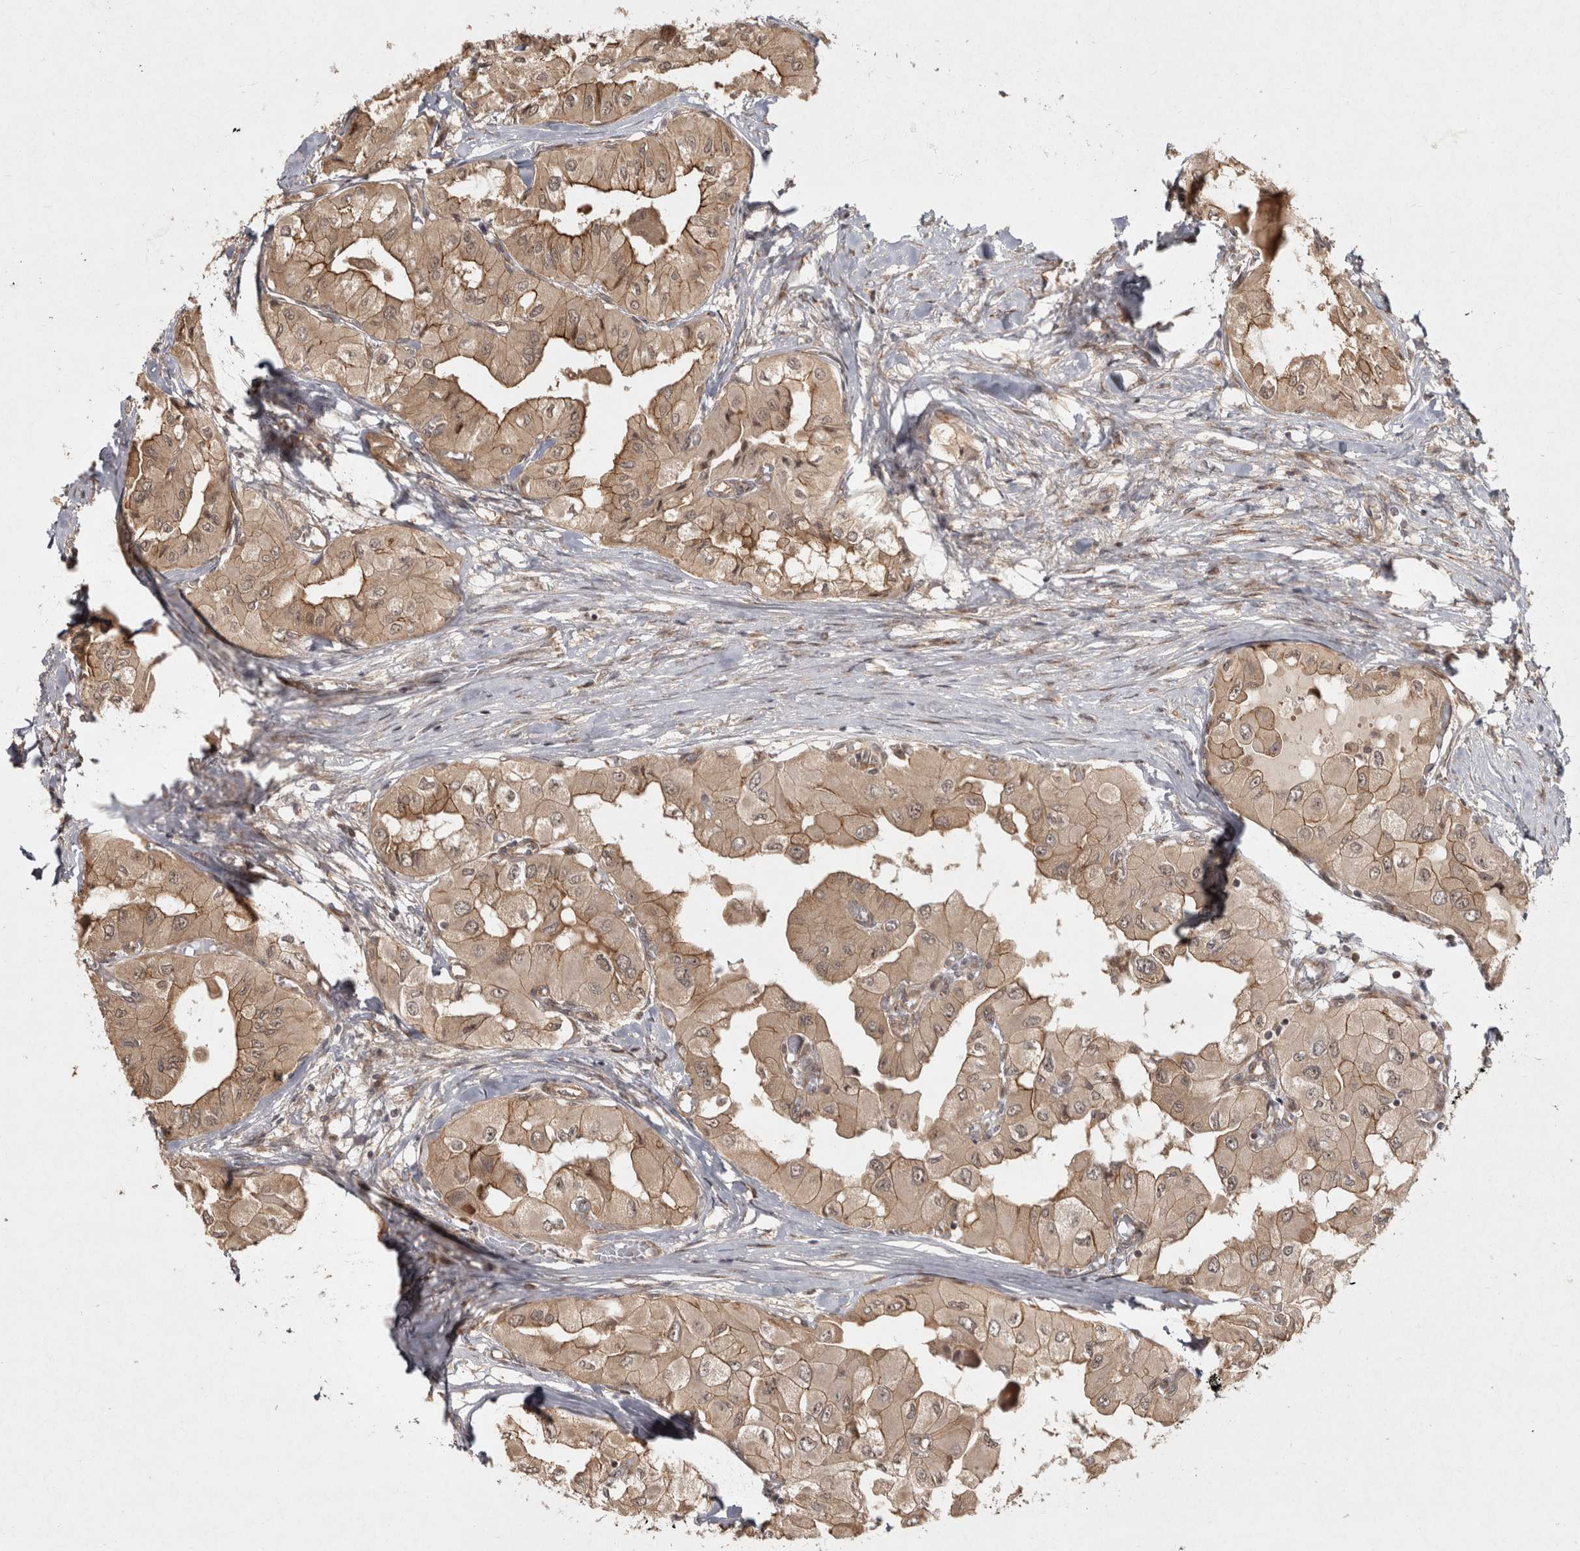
{"staining": {"intensity": "moderate", "quantity": "25%-75%", "location": "cytoplasmic/membranous"}, "tissue": "thyroid cancer", "cell_type": "Tumor cells", "image_type": "cancer", "snomed": [{"axis": "morphology", "description": "Papillary adenocarcinoma, NOS"}, {"axis": "topography", "description": "Thyroid gland"}], "caption": "The micrograph shows immunohistochemical staining of thyroid cancer (papillary adenocarcinoma). There is moderate cytoplasmic/membranous expression is seen in approximately 25%-75% of tumor cells. (Stains: DAB in brown, nuclei in blue, Microscopy: brightfield microscopy at high magnification).", "gene": "CAMSAP2", "patient": {"sex": "female", "age": 59}}